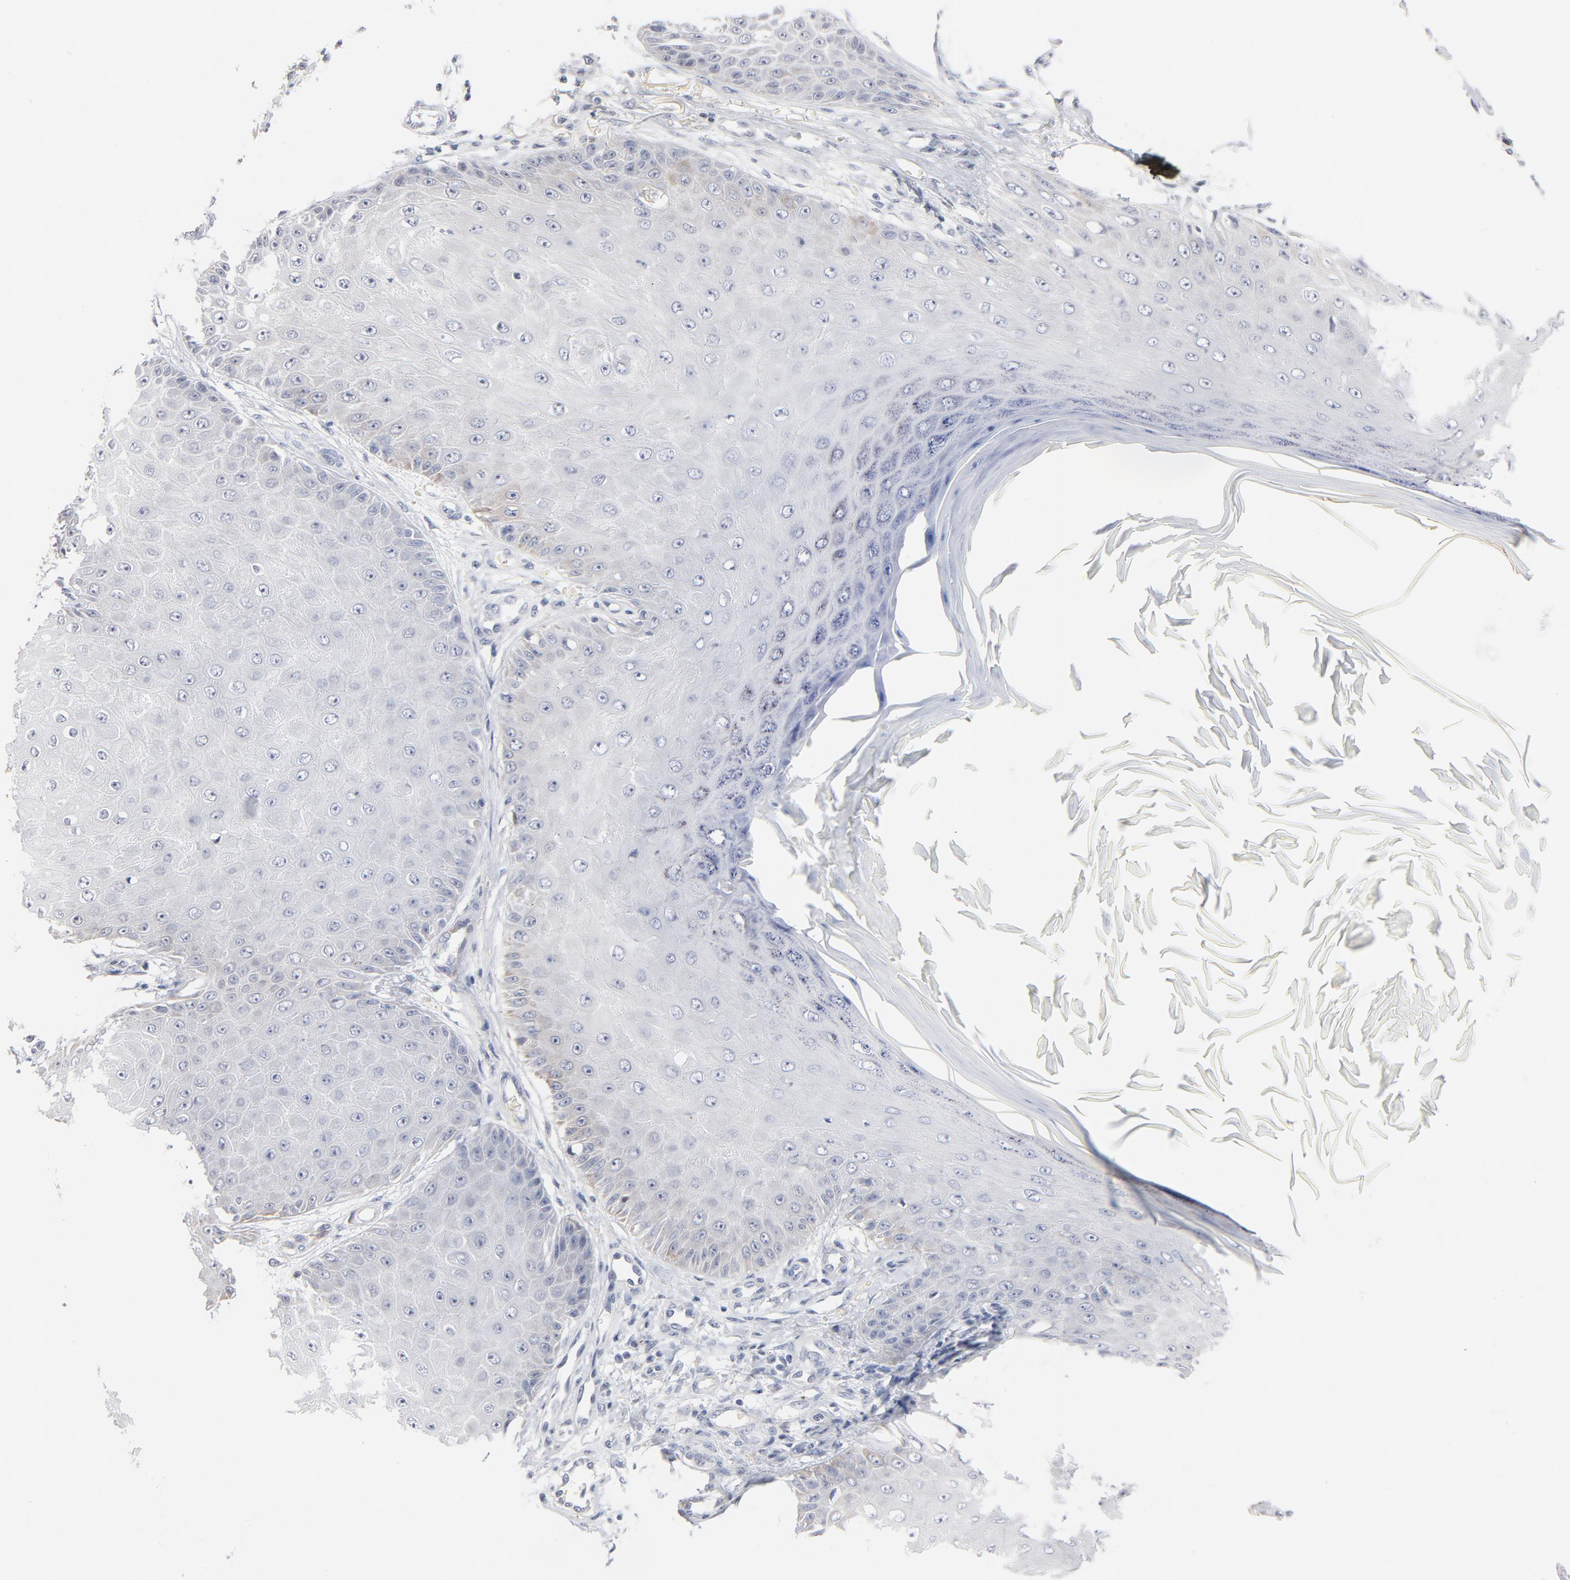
{"staining": {"intensity": "negative", "quantity": "none", "location": "none"}, "tissue": "skin cancer", "cell_type": "Tumor cells", "image_type": "cancer", "snomed": [{"axis": "morphology", "description": "Squamous cell carcinoma, NOS"}, {"axis": "topography", "description": "Skin"}], "caption": "Tumor cells show no significant protein staining in squamous cell carcinoma (skin).", "gene": "SERPINA4", "patient": {"sex": "female", "age": 40}}